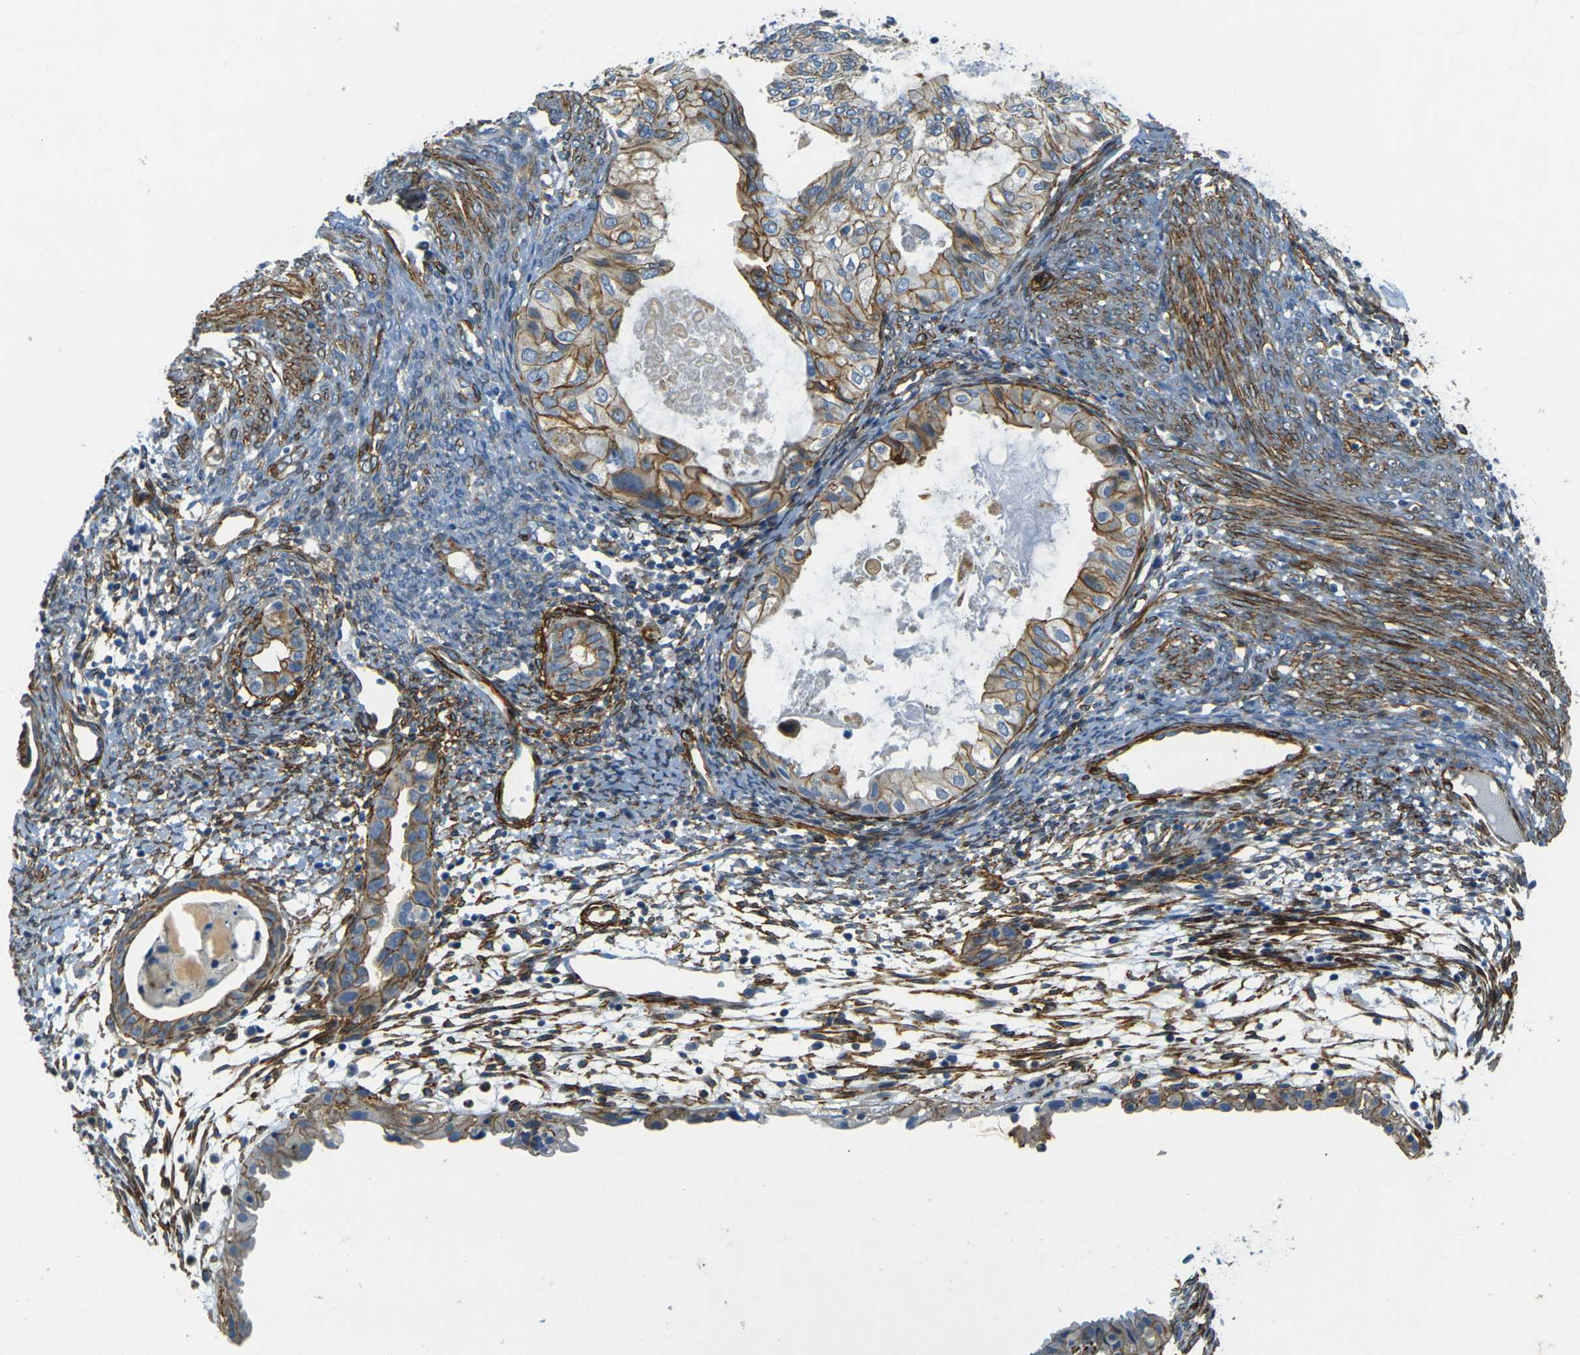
{"staining": {"intensity": "moderate", "quantity": "<25%", "location": "cytoplasmic/membranous"}, "tissue": "cervical cancer", "cell_type": "Tumor cells", "image_type": "cancer", "snomed": [{"axis": "morphology", "description": "Normal tissue, NOS"}, {"axis": "morphology", "description": "Adenocarcinoma, NOS"}, {"axis": "topography", "description": "Cervix"}, {"axis": "topography", "description": "Endometrium"}], "caption": "Protein expression by immunohistochemistry (IHC) reveals moderate cytoplasmic/membranous positivity in about <25% of tumor cells in adenocarcinoma (cervical). The staining was performed using DAB (3,3'-diaminobenzidine), with brown indicating positive protein expression. Nuclei are stained blue with hematoxylin.", "gene": "EPHA7", "patient": {"sex": "female", "age": 86}}